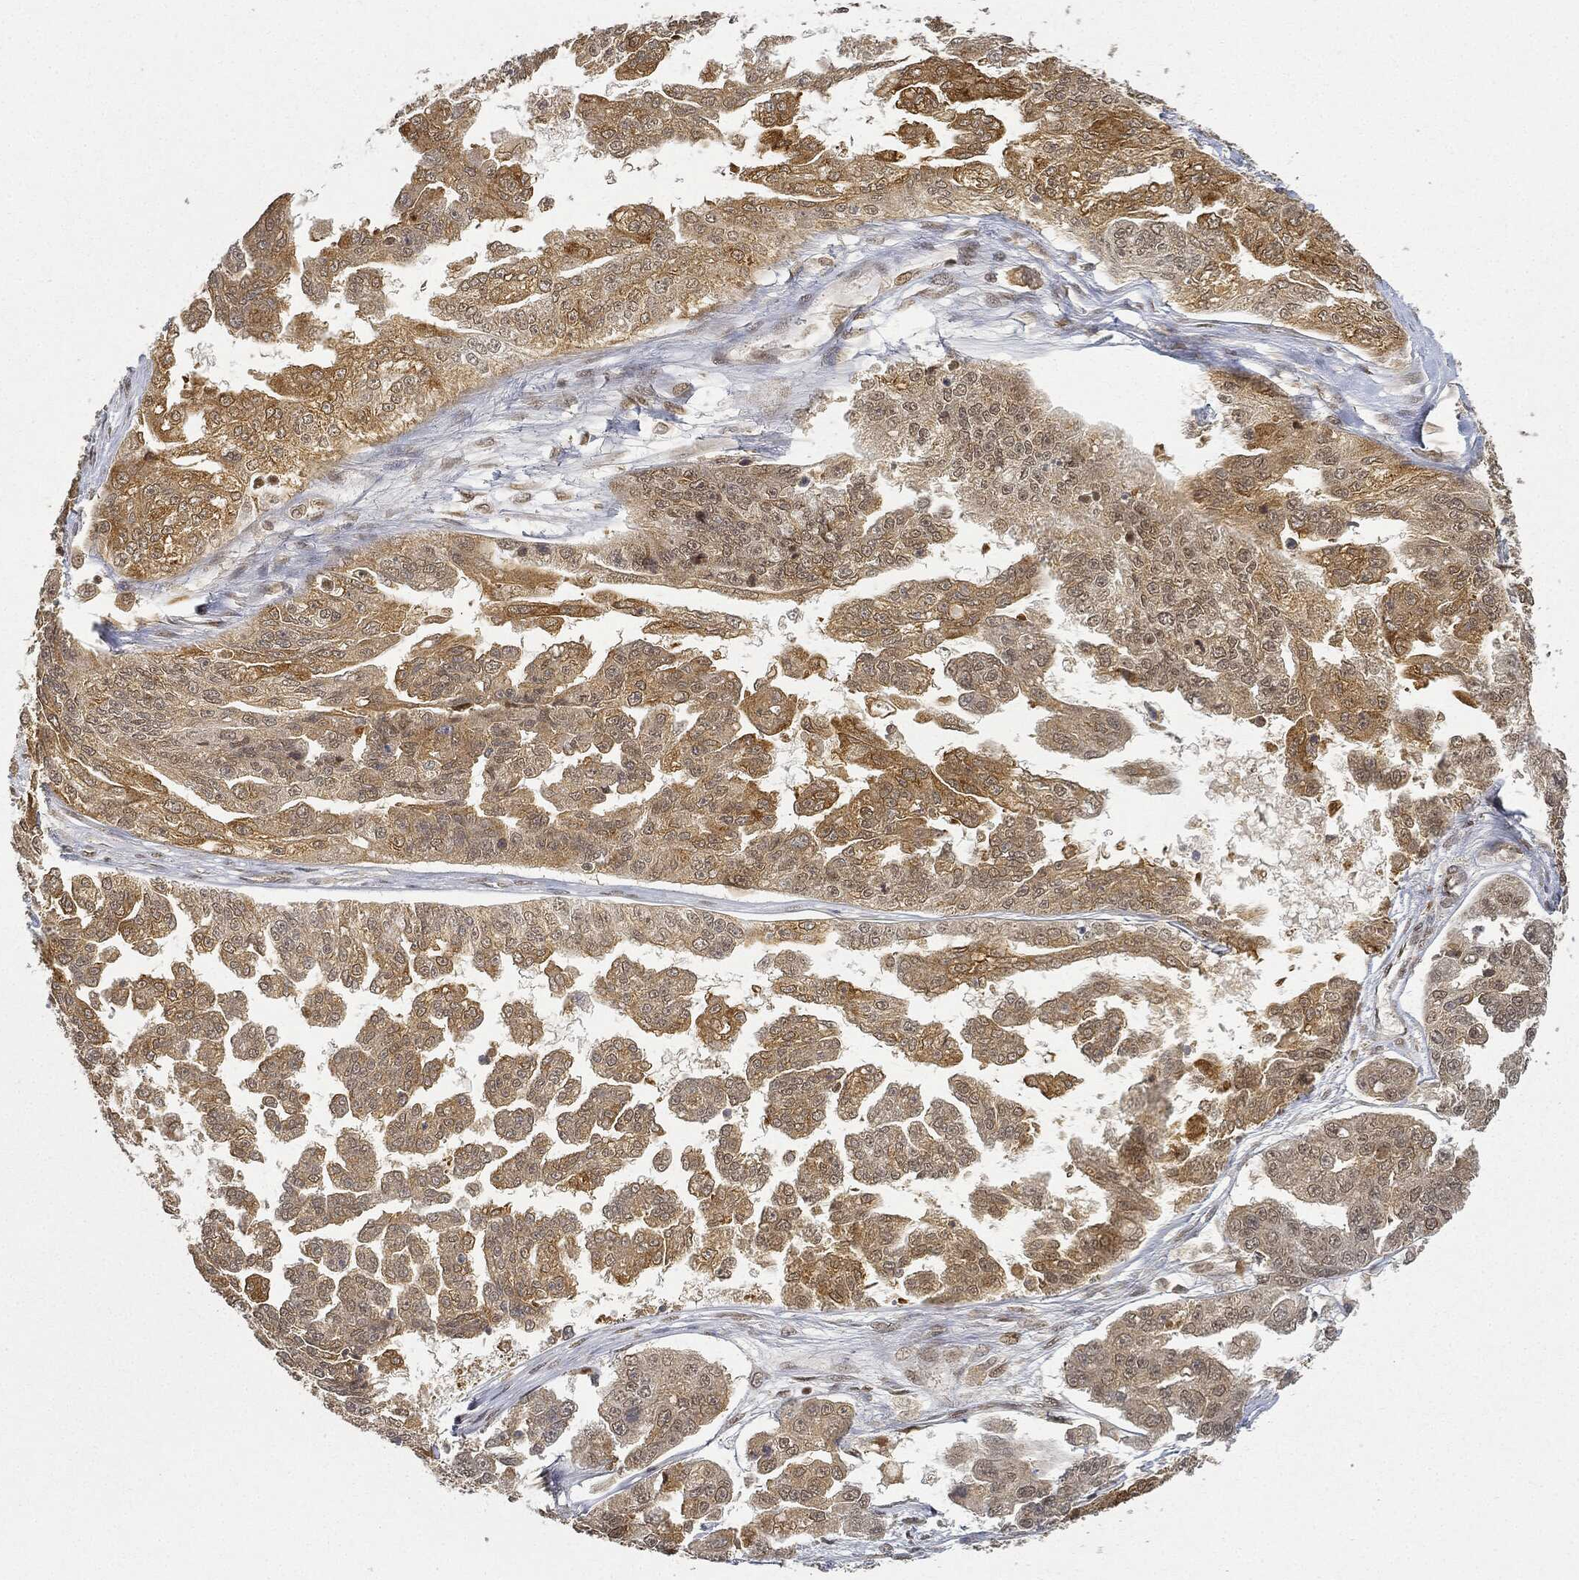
{"staining": {"intensity": "moderate", "quantity": "25%-75%", "location": "cytoplasmic/membranous"}, "tissue": "ovarian cancer", "cell_type": "Tumor cells", "image_type": "cancer", "snomed": [{"axis": "morphology", "description": "Cystadenocarcinoma, serous, NOS"}, {"axis": "topography", "description": "Ovary"}], "caption": "Immunohistochemical staining of human serous cystadenocarcinoma (ovarian) shows moderate cytoplasmic/membranous protein positivity in approximately 25%-75% of tumor cells.", "gene": "CIB1", "patient": {"sex": "female", "age": 58}}